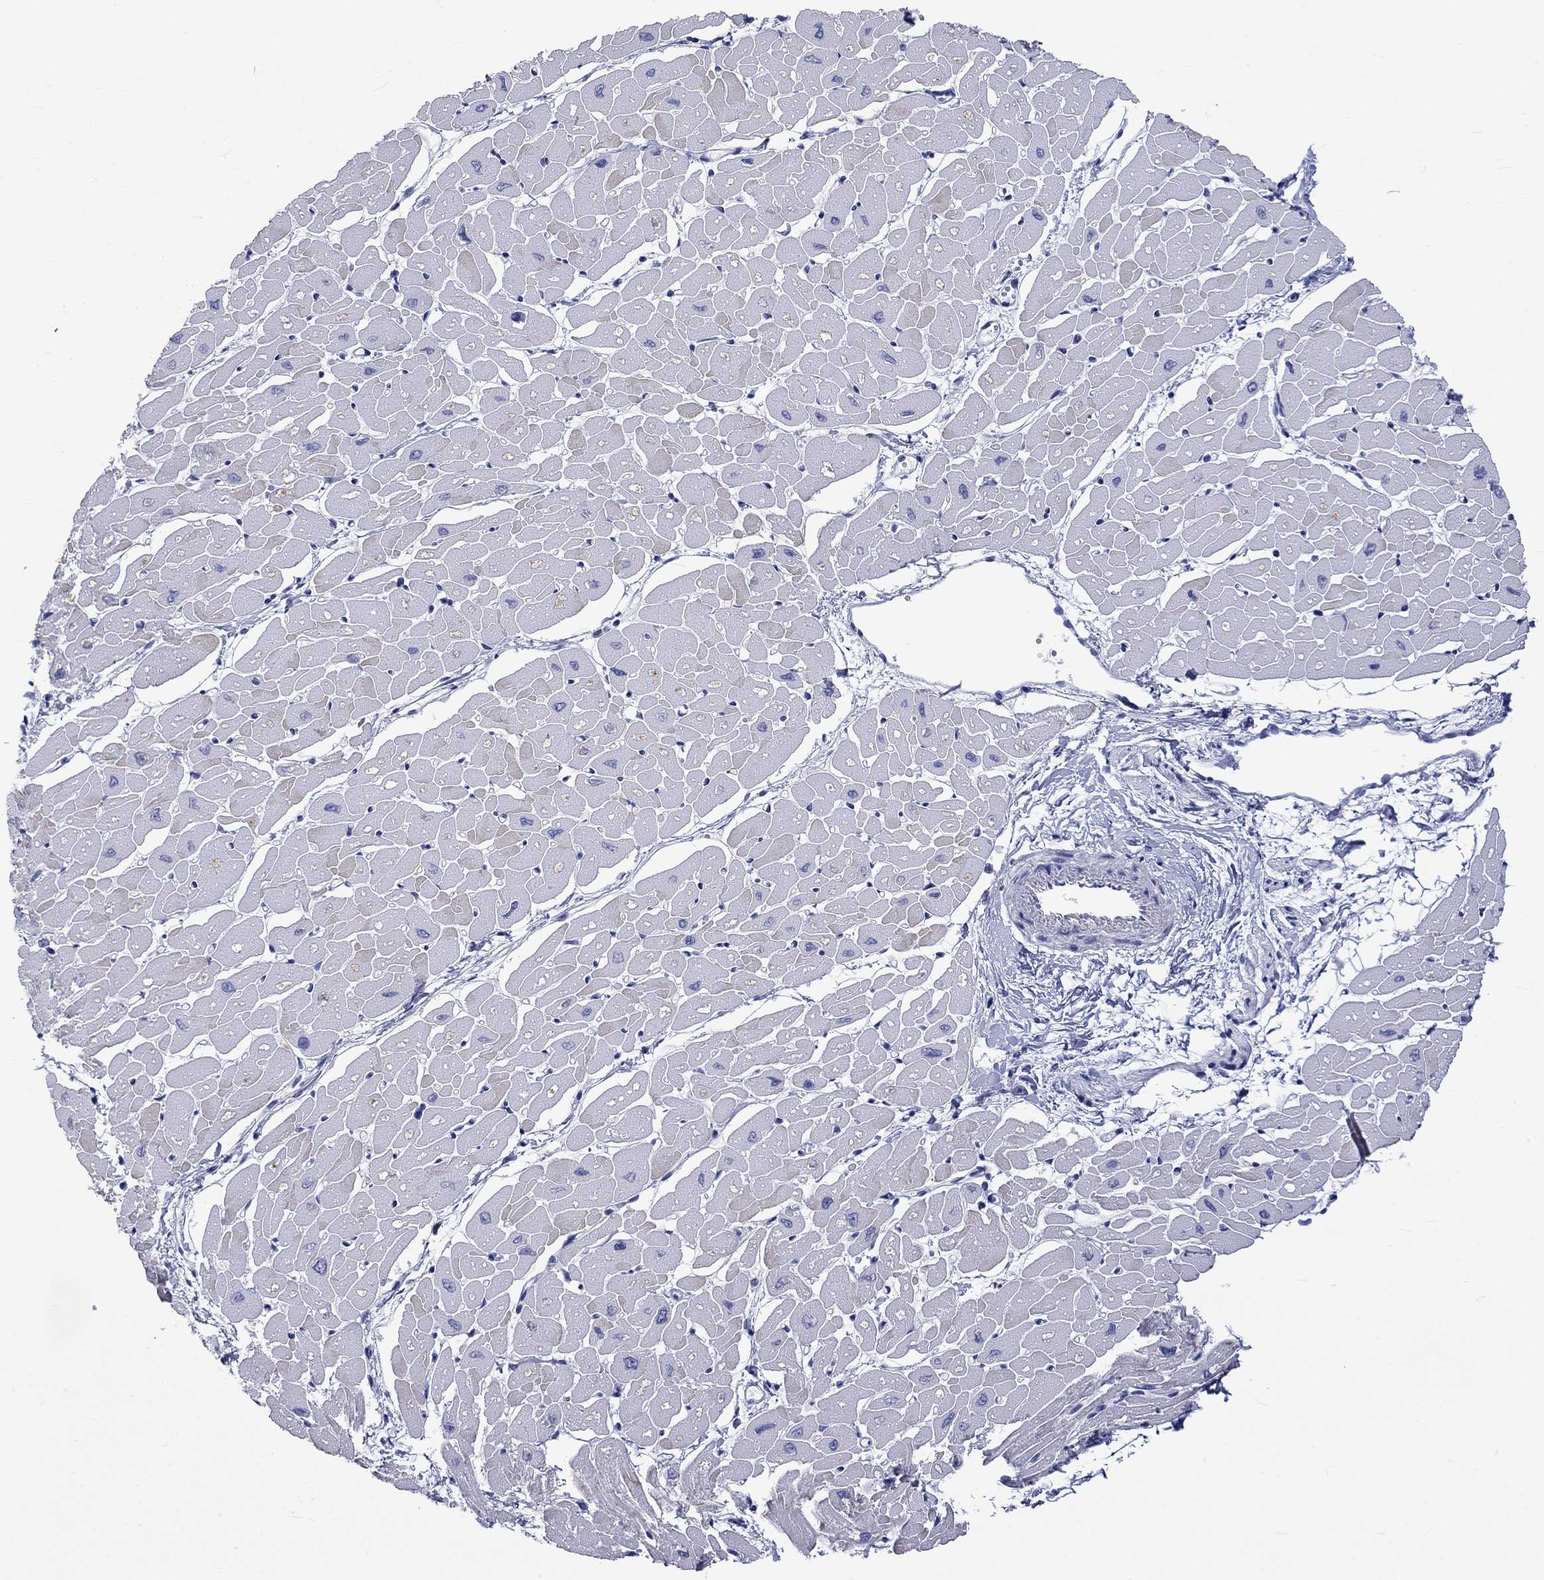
{"staining": {"intensity": "moderate", "quantity": "<25%", "location": "cytoplasmic/membranous"}, "tissue": "heart muscle", "cell_type": "Cardiomyocytes", "image_type": "normal", "snomed": [{"axis": "morphology", "description": "Normal tissue, NOS"}, {"axis": "topography", "description": "Heart"}], "caption": "Immunohistochemistry histopathology image of benign heart muscle stained for a protein (brown), which reveals low levels of moderate cytoplasmic/membranous expression in about <25% of cardiomyocytes.", "gene": "CERS1", "patient": {"sex": "male", "age": 57}}